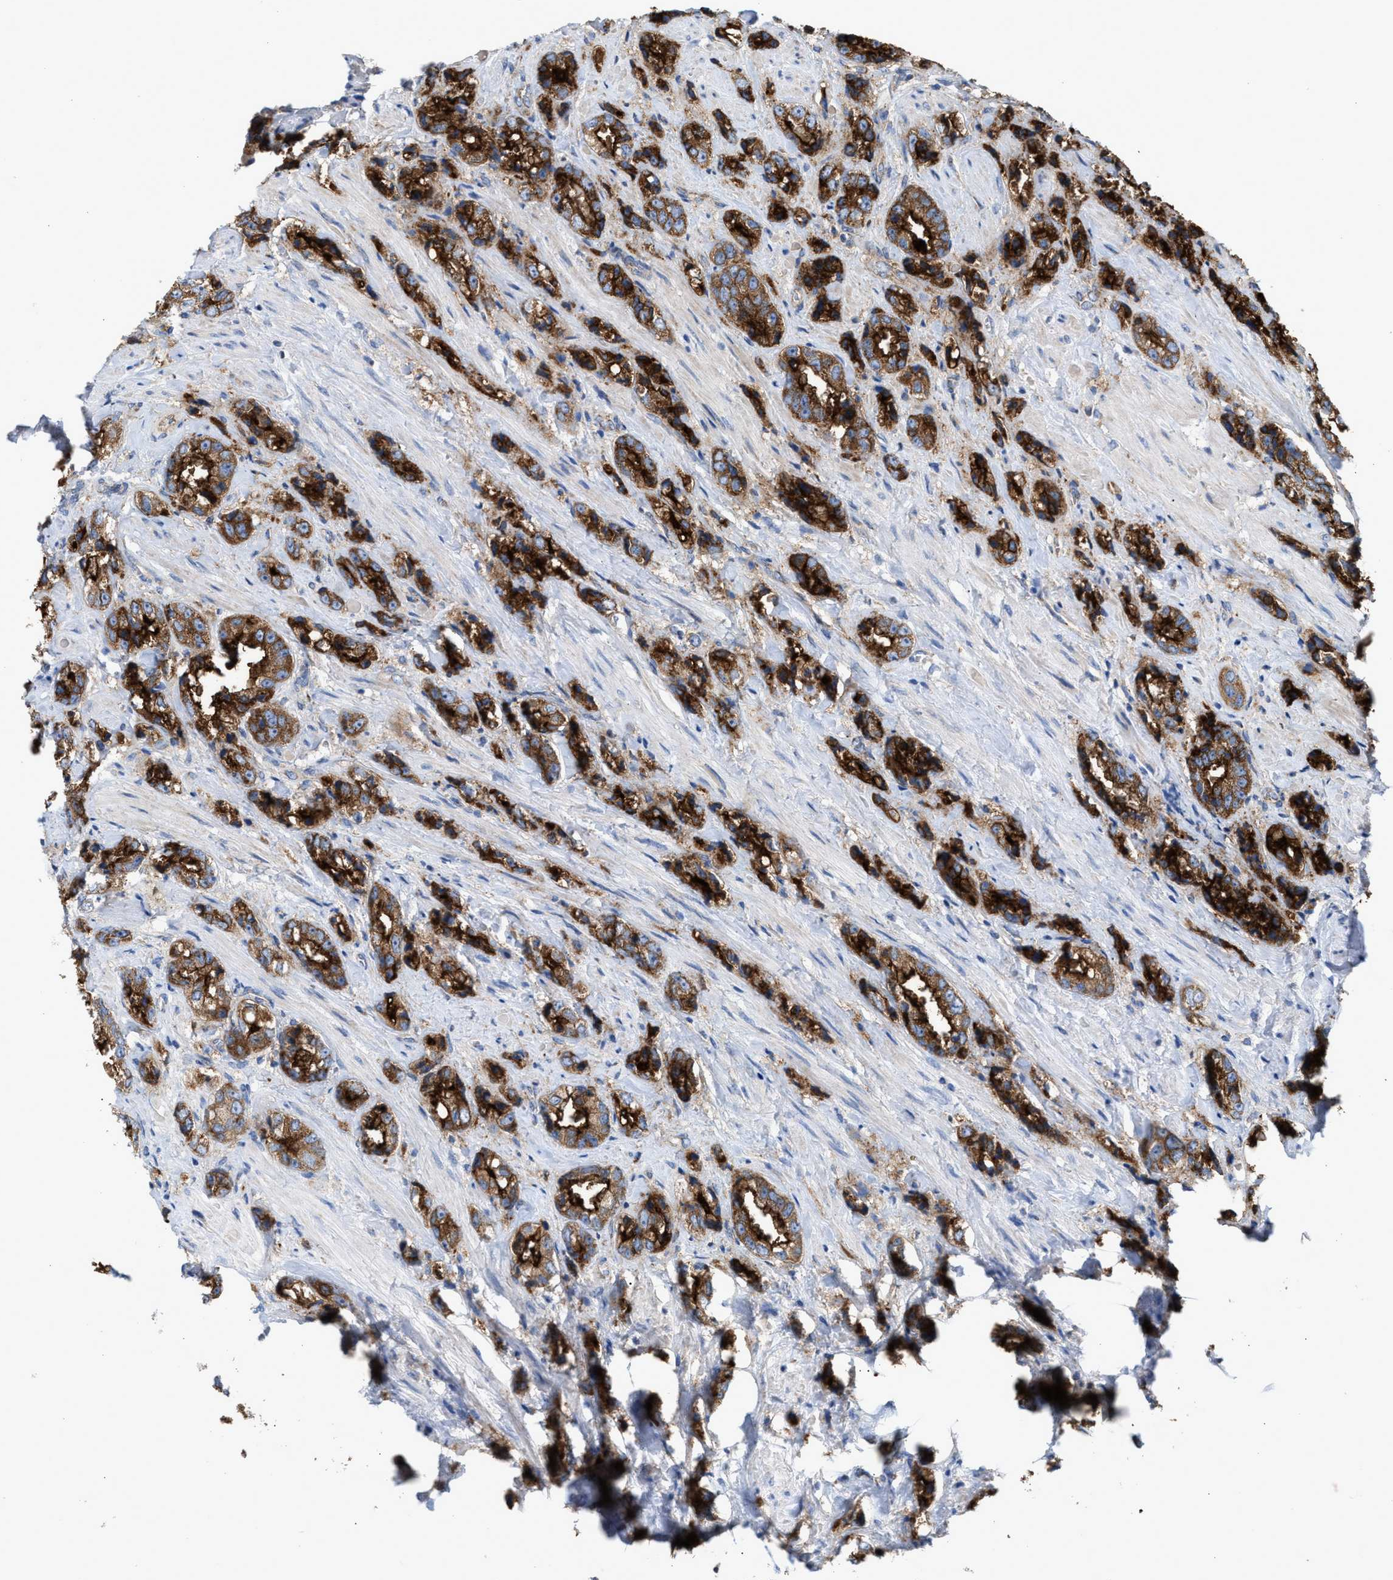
{"staining": {"intensity": "strong", "quantity": ">75%", "location": "cytoplasmic/membranous"}, "tissue": "prostate cancer", "cell_type": "Tumor cells", "image_type": "cancer", "snomed": [{"axis": "morphology", "description": "Adenocarcinoma, High grade"}, {"axis": "topography", "description": "Prostate"}], "caption": "This histopathology image reveals adenocarcinoma (high-grade) (prostate) stained with immunohistochemistry to label a protein in brown. The cytoplasmic/membranous of tumor cells show strong positivity for the protein. Nuclei are counter-stained blue.", "gene": "OXSM", "patient": {"sex": "male", "age": 61}}